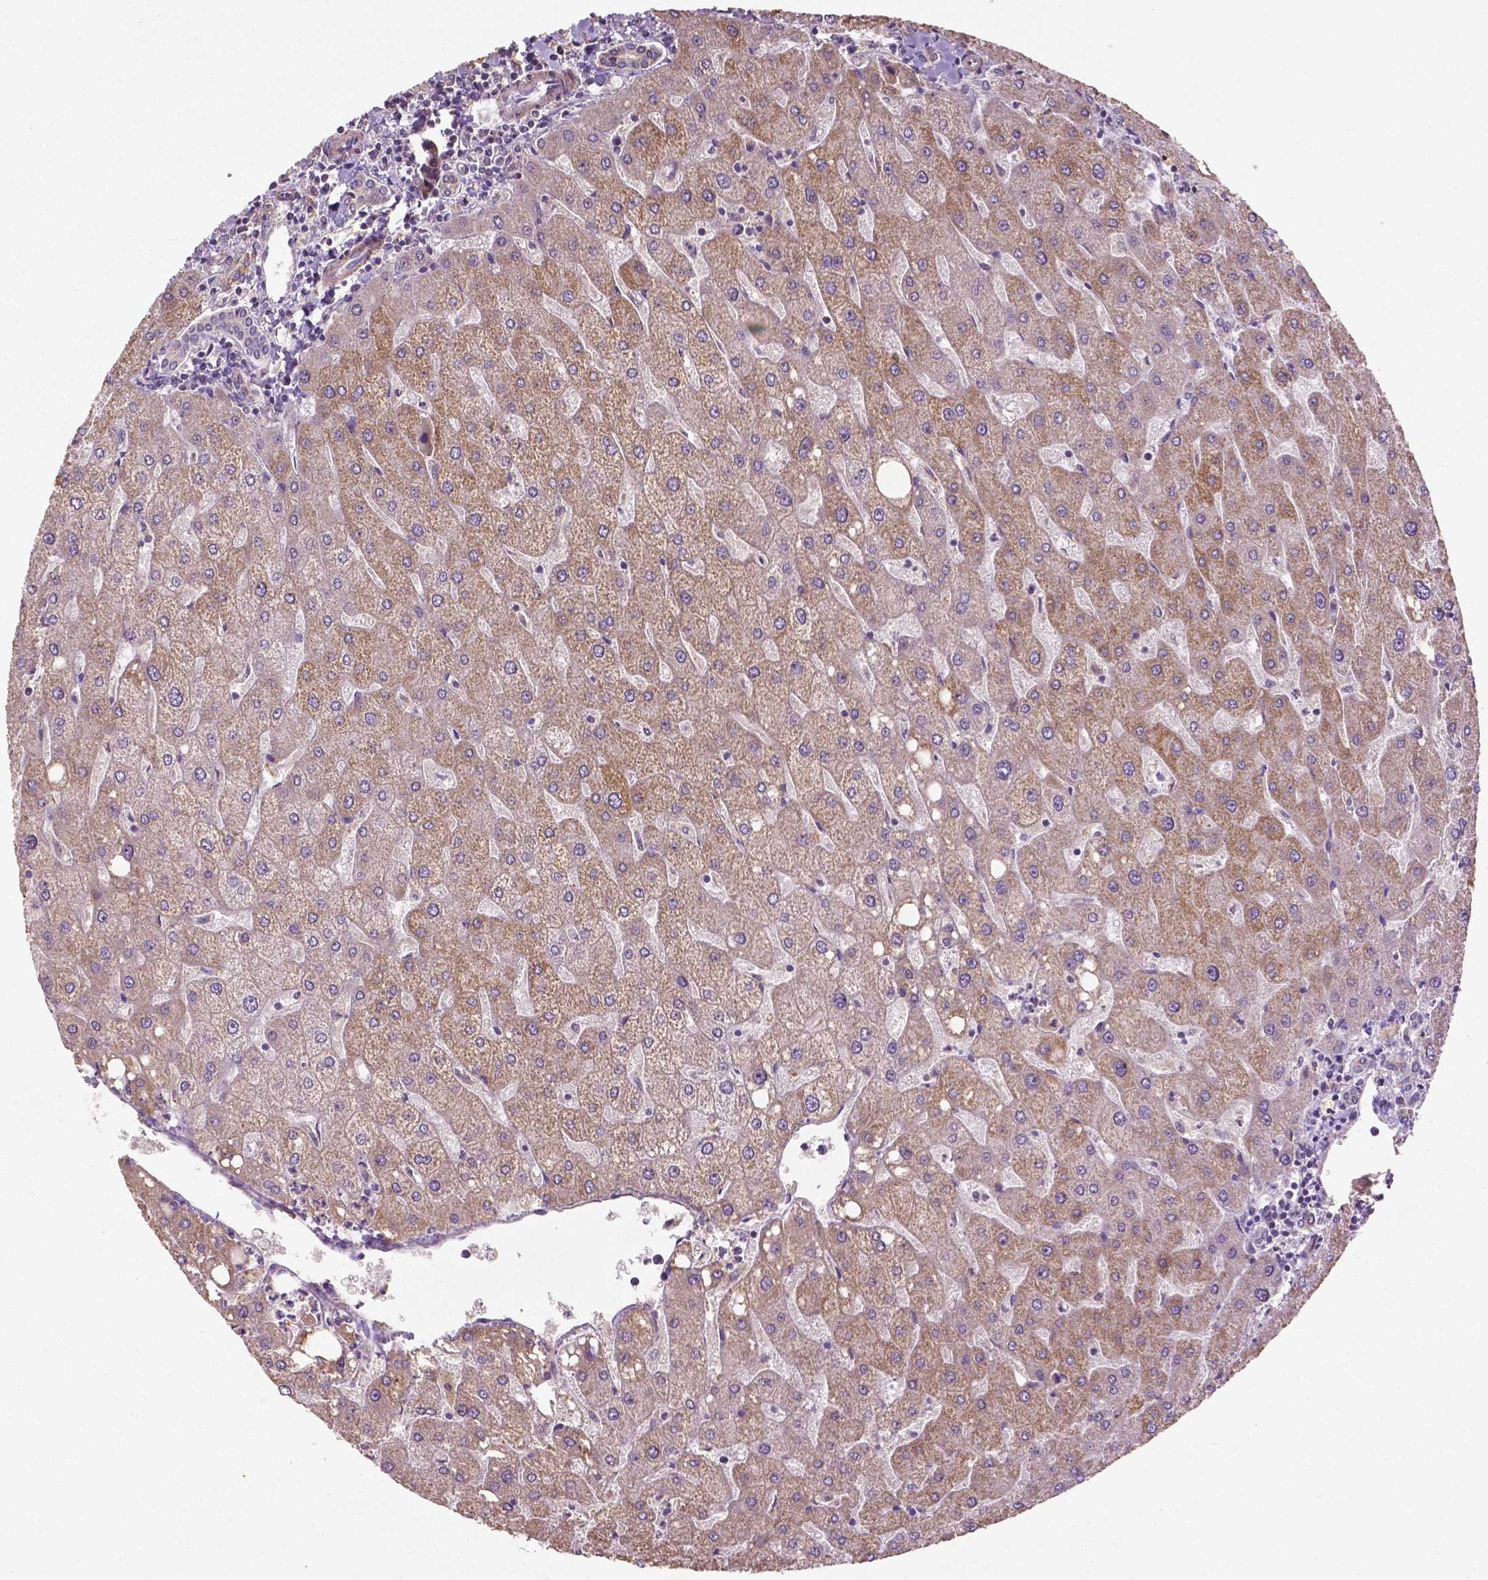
{"staining": {"intensity": "weak", "quantity": "25%-75%", "location": "cytoplasmic/membranous"}, "tissue": "liver", "cell_type": "Cholangiocytes", "image_type": "normal", "snomed": [{"axis": "morphology", "description": "Normal tissue, NOS"}, {"axis": "topography", "description": "Liver"}], "caption": "Weak cytoplasmic/membranous expression is present in approximately 25%-75% of cholangiocytes in benign liver. (Brightfield microscopy of DAB IHC at high magnification).", "gene": "LRR1", "patient": {"sex": "male", "age": 67}}